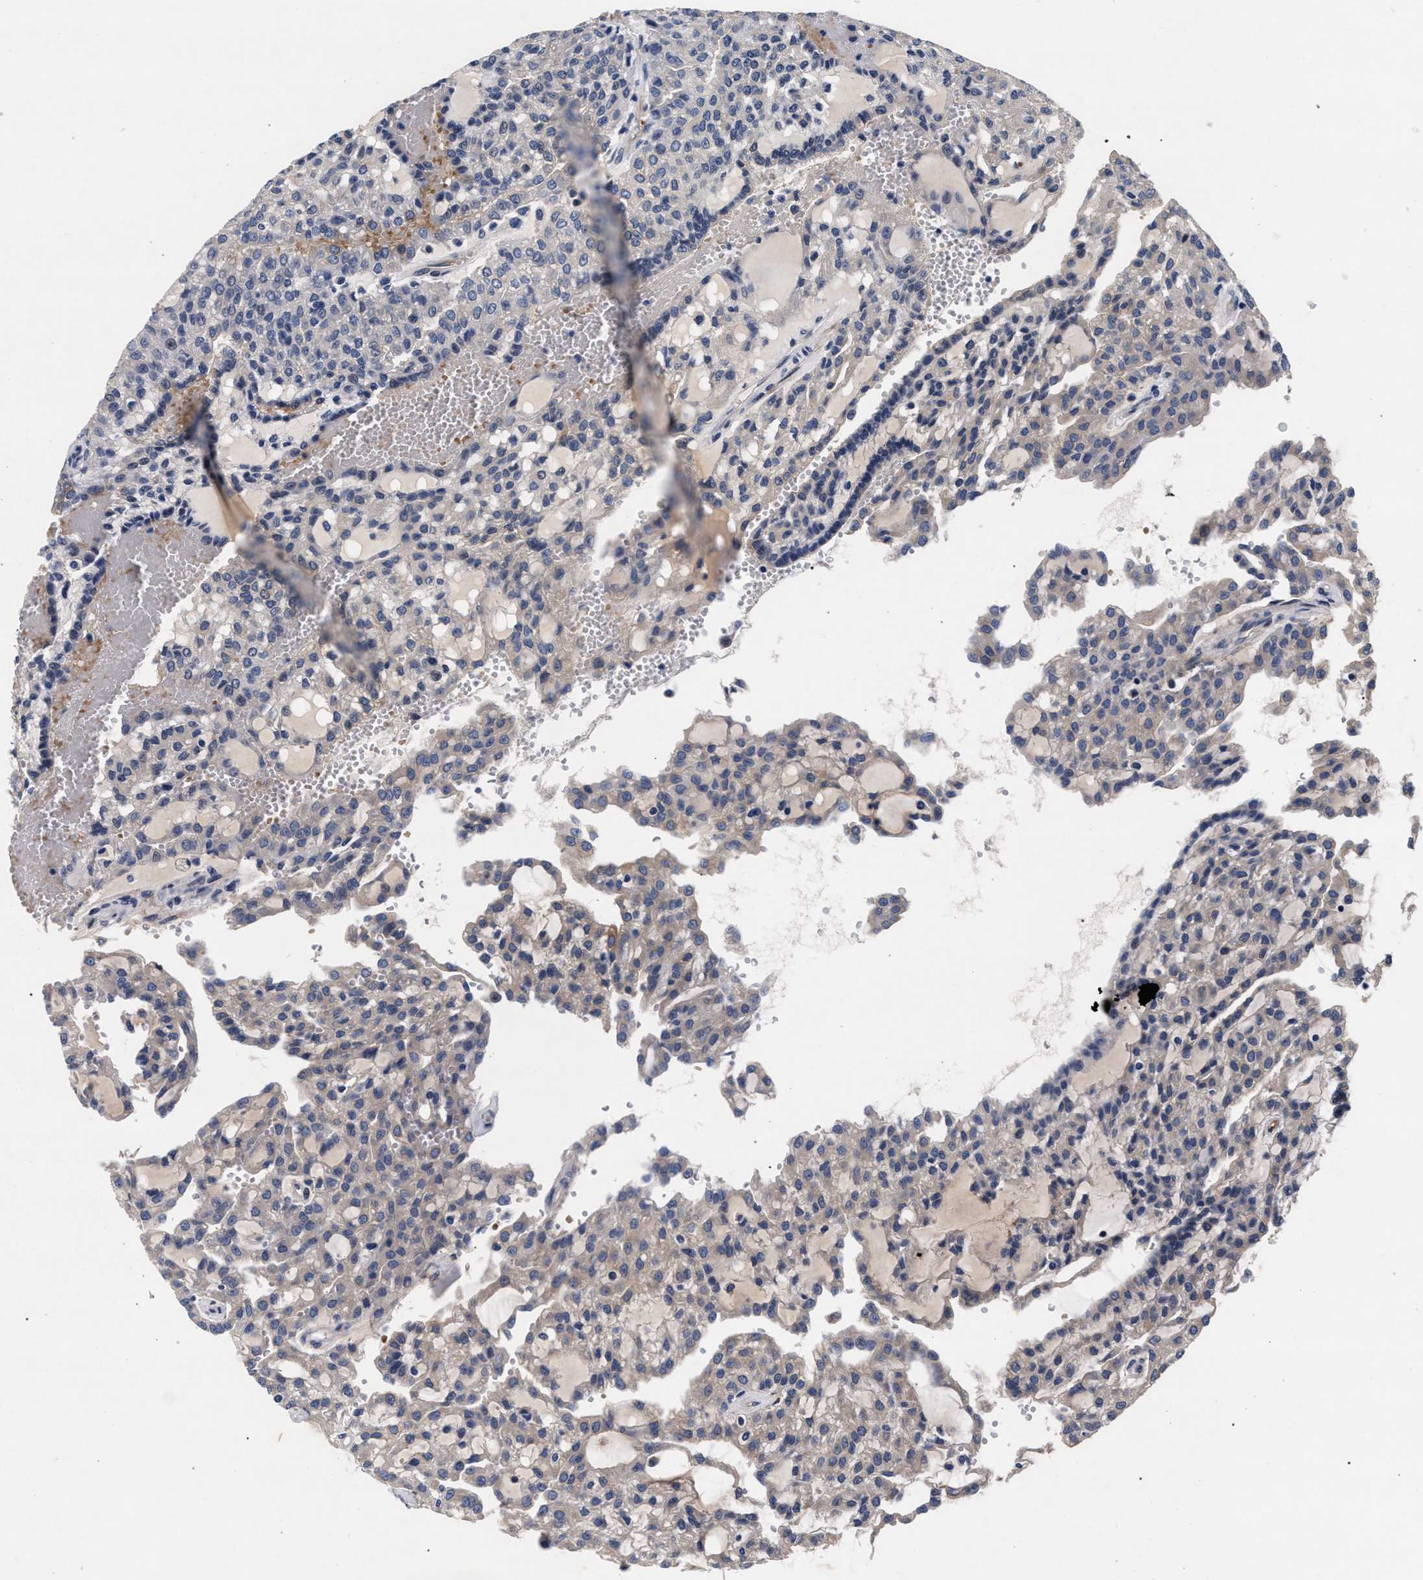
{"staining": {"intensity": "negative", "quantity": "none", "location": "none"}, "tissue": "renal cancer", "cell_type": "Tumor cells", "image_type": "cancer", "snomed": [{"axis": "morphology", "description": "Adenocarcinoma, NOS"}, {"axis": "topography", "description": "Kidney"}], "caption": "Tumor cells show no significant expression in renal cancer (adenocarcinoma).", "gene": "NEK7", "patient": {"sex": "male", "age": 63}}